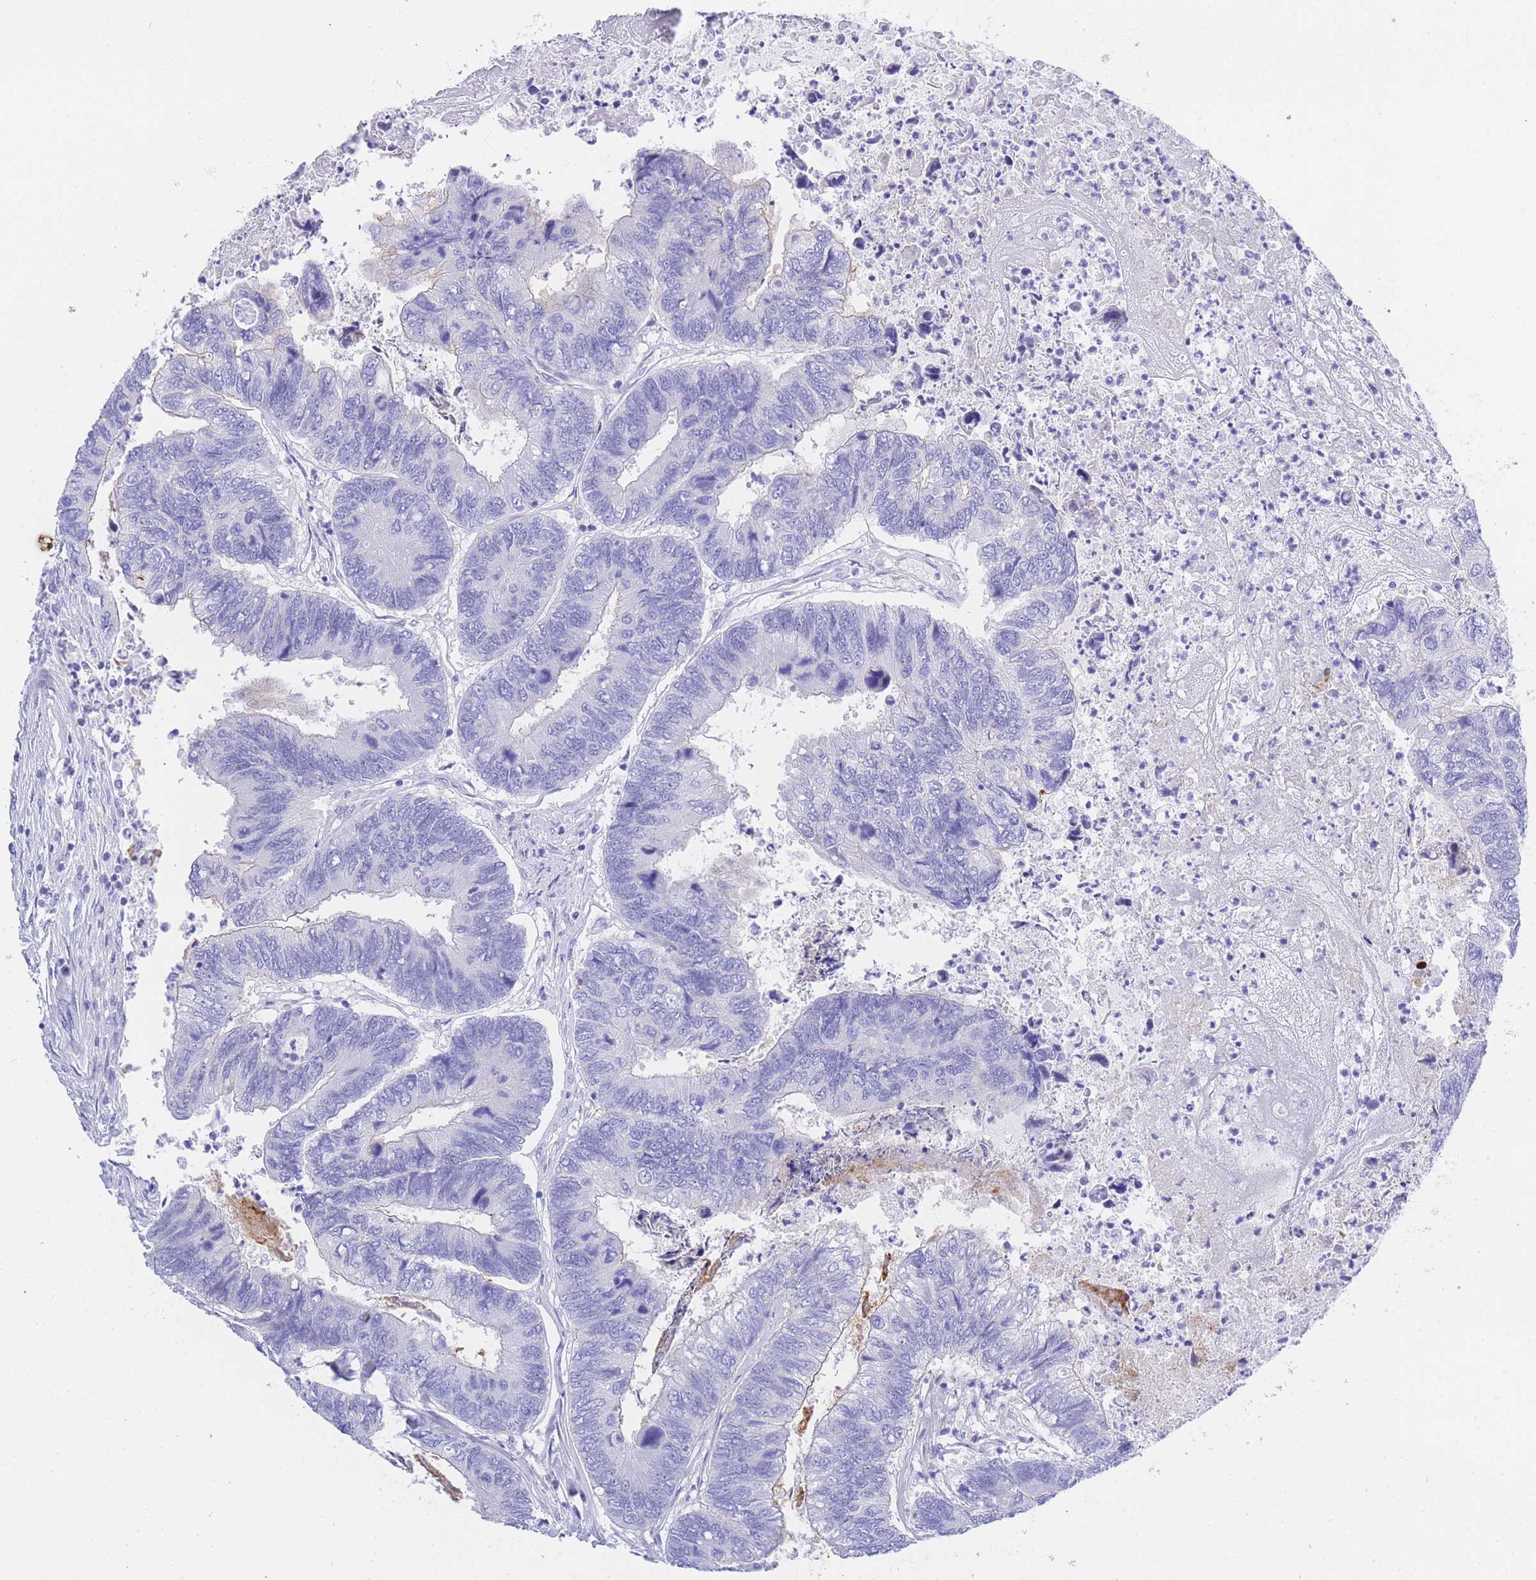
{"staining": {"intensity": "negative", "quantity": "none", "location": "none"}, "tissue": "colorectal cancer", "cell_type": "Tumor cells", "image_type": "cancer", "snomed": [{"axis": "morphology", "description": "Adenocarcinoma, NOS"}, {"axis": "topography", "description": "Colon"}], "caption": "This micrograph is of colorectal cancer stained with immunohistochemistry to label a protein in brown with the nuclei are counter-stained blue. There is no staining in tumor cells. (DAB (3,3'-diaminobenzidine) immunohistochemistry (IHC) with hematoxylin counter stain).", "gene": "TIFAB", "patient": {"sex": "female", "age": 67}}